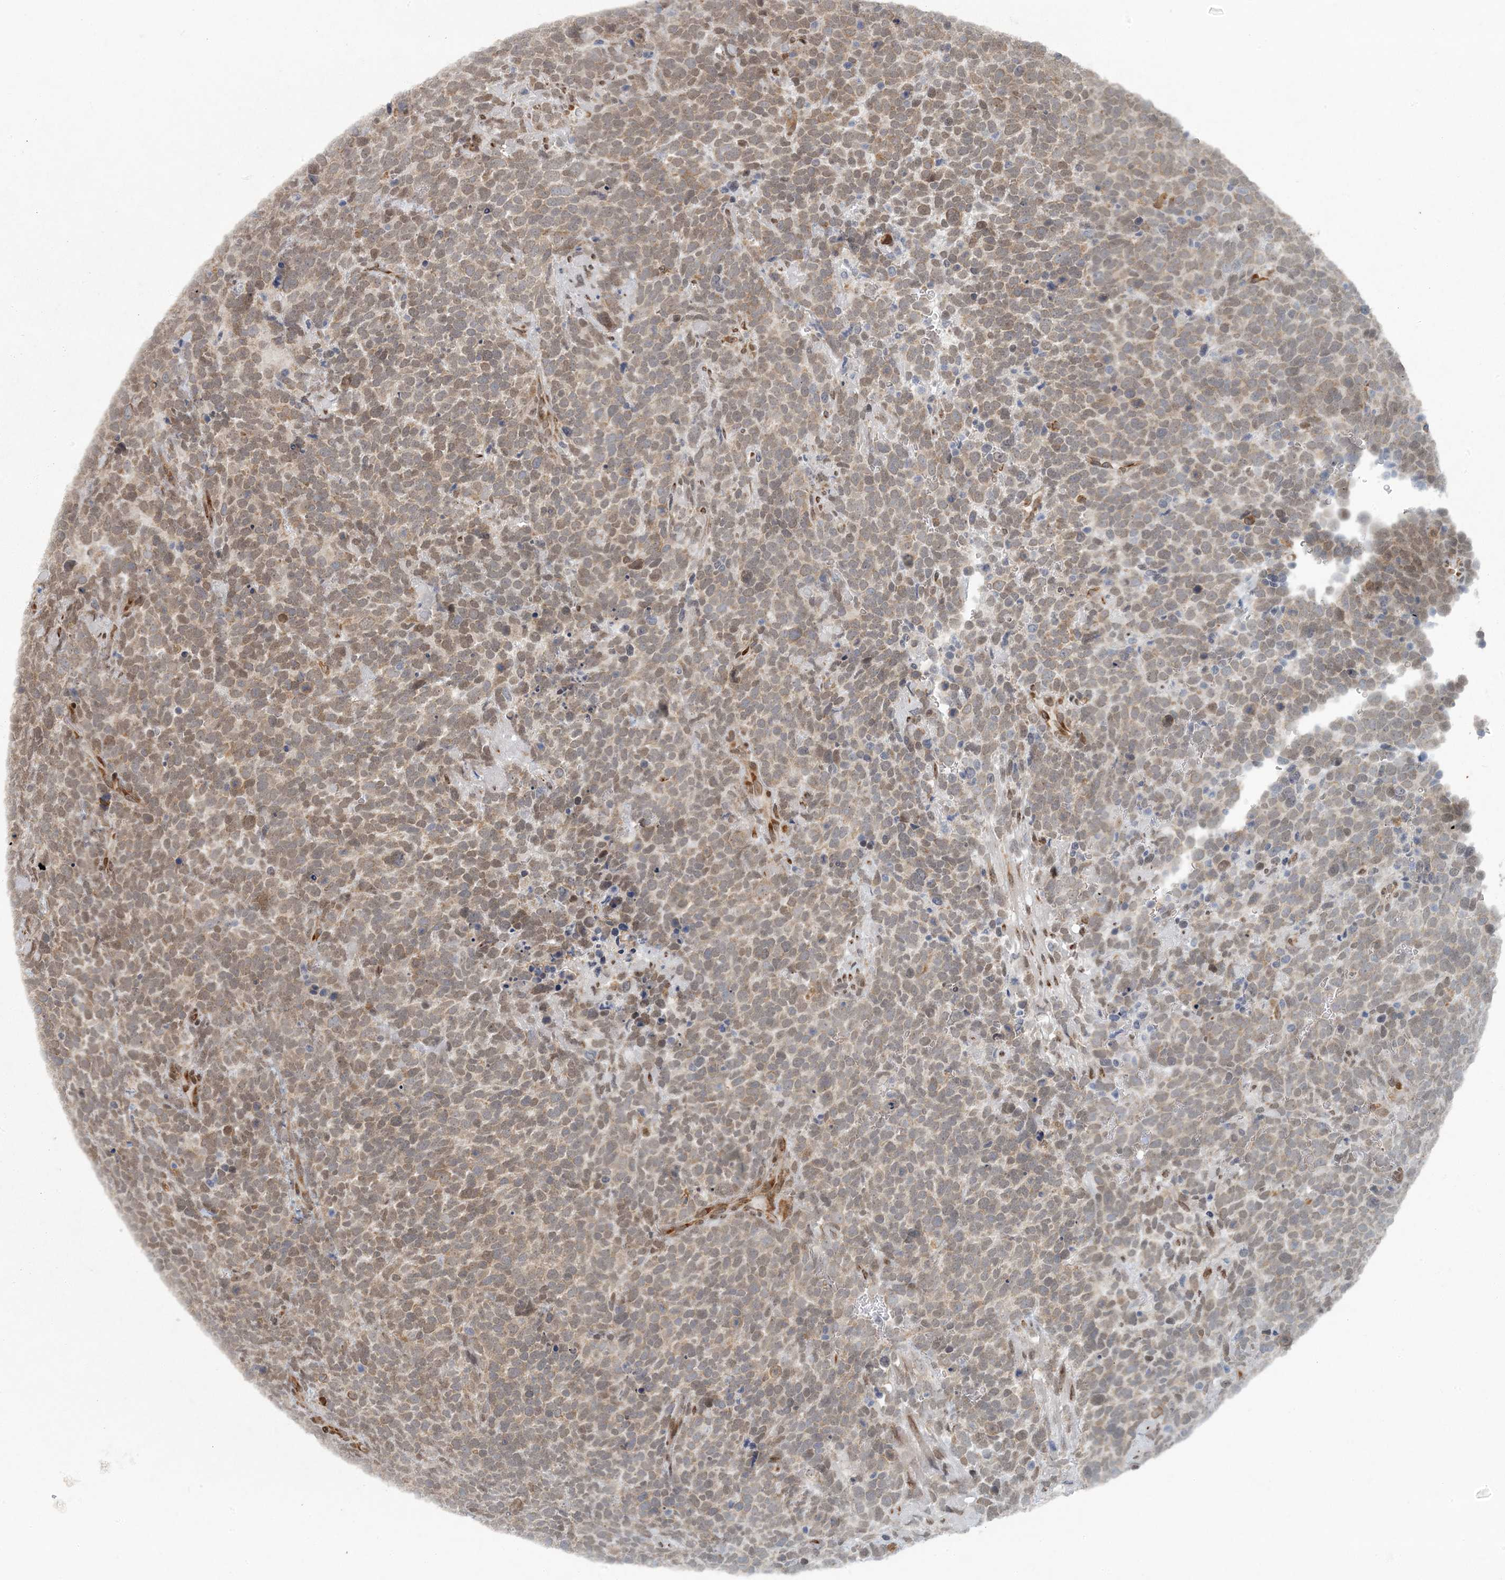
{"staining": {"intensity": "moderate", "quantity": ">75%", "location": "cytoplasmic/membranous,nuclear"}, "tissue": "urothelial cancer", "cell_type": "Tumor cells", "image_type": "cancer", "snomed": [{"axis": "morphology", "description": "Urothelial carcinoma, High grade"}, {"axis": "topography", "description": "Urinary bladder"}], "caption": "IHC of urothelial cancer displays medium levels of moderate cytoplasmic/membranous and nuclear positivity in about >75% of tumor cells. (DAB (3,3'-diaminobenzidine) = brown stain, brightfield microscopy at high magnification).", "gene": "AK9", "patient": {"sex": "female", "age": 82}}